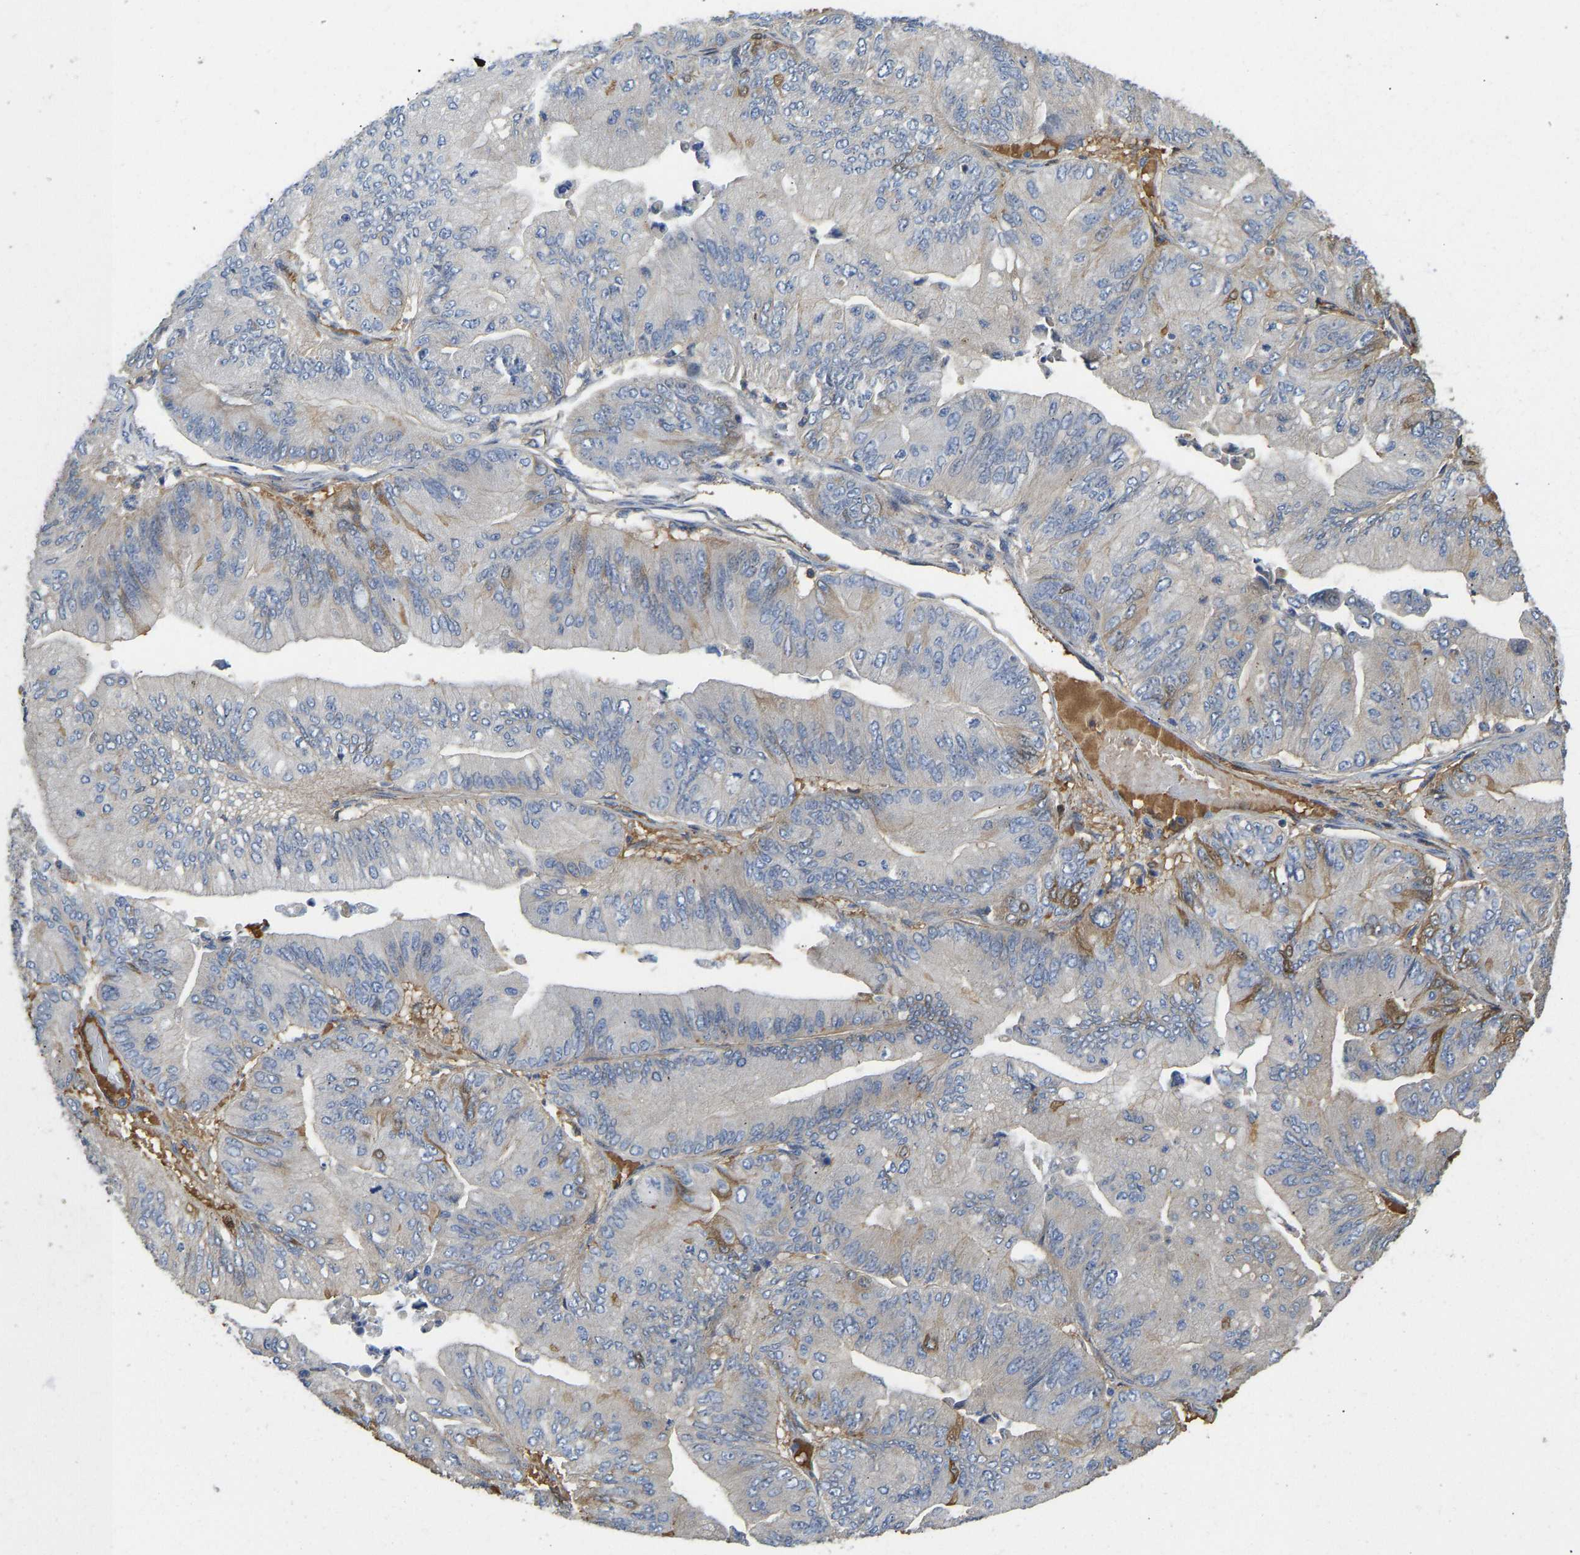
{"staining": {"intensity": "weak", "quantity": "<25%", "location": "cytoplasmic/membranous"}, "tissue": "ovarian cancer", "cell_type": "Tumor cells", "image_type": "cancer", "snomed": [{"axis": "morphology", "description": "Cystadenocarcinoma, mucinous, NOS"}, {"axis": "topography", "description": "Ovary"}], "caption": "High power microscopy micrograph of an immunohistochemistry photomicrograph of ovarian cancer (mucinous cystadenocarcinoma), revealing no significant staining in tumor cells.", "gene": "VCPKMT", "patient": {"sex": "female", "age": 61}}